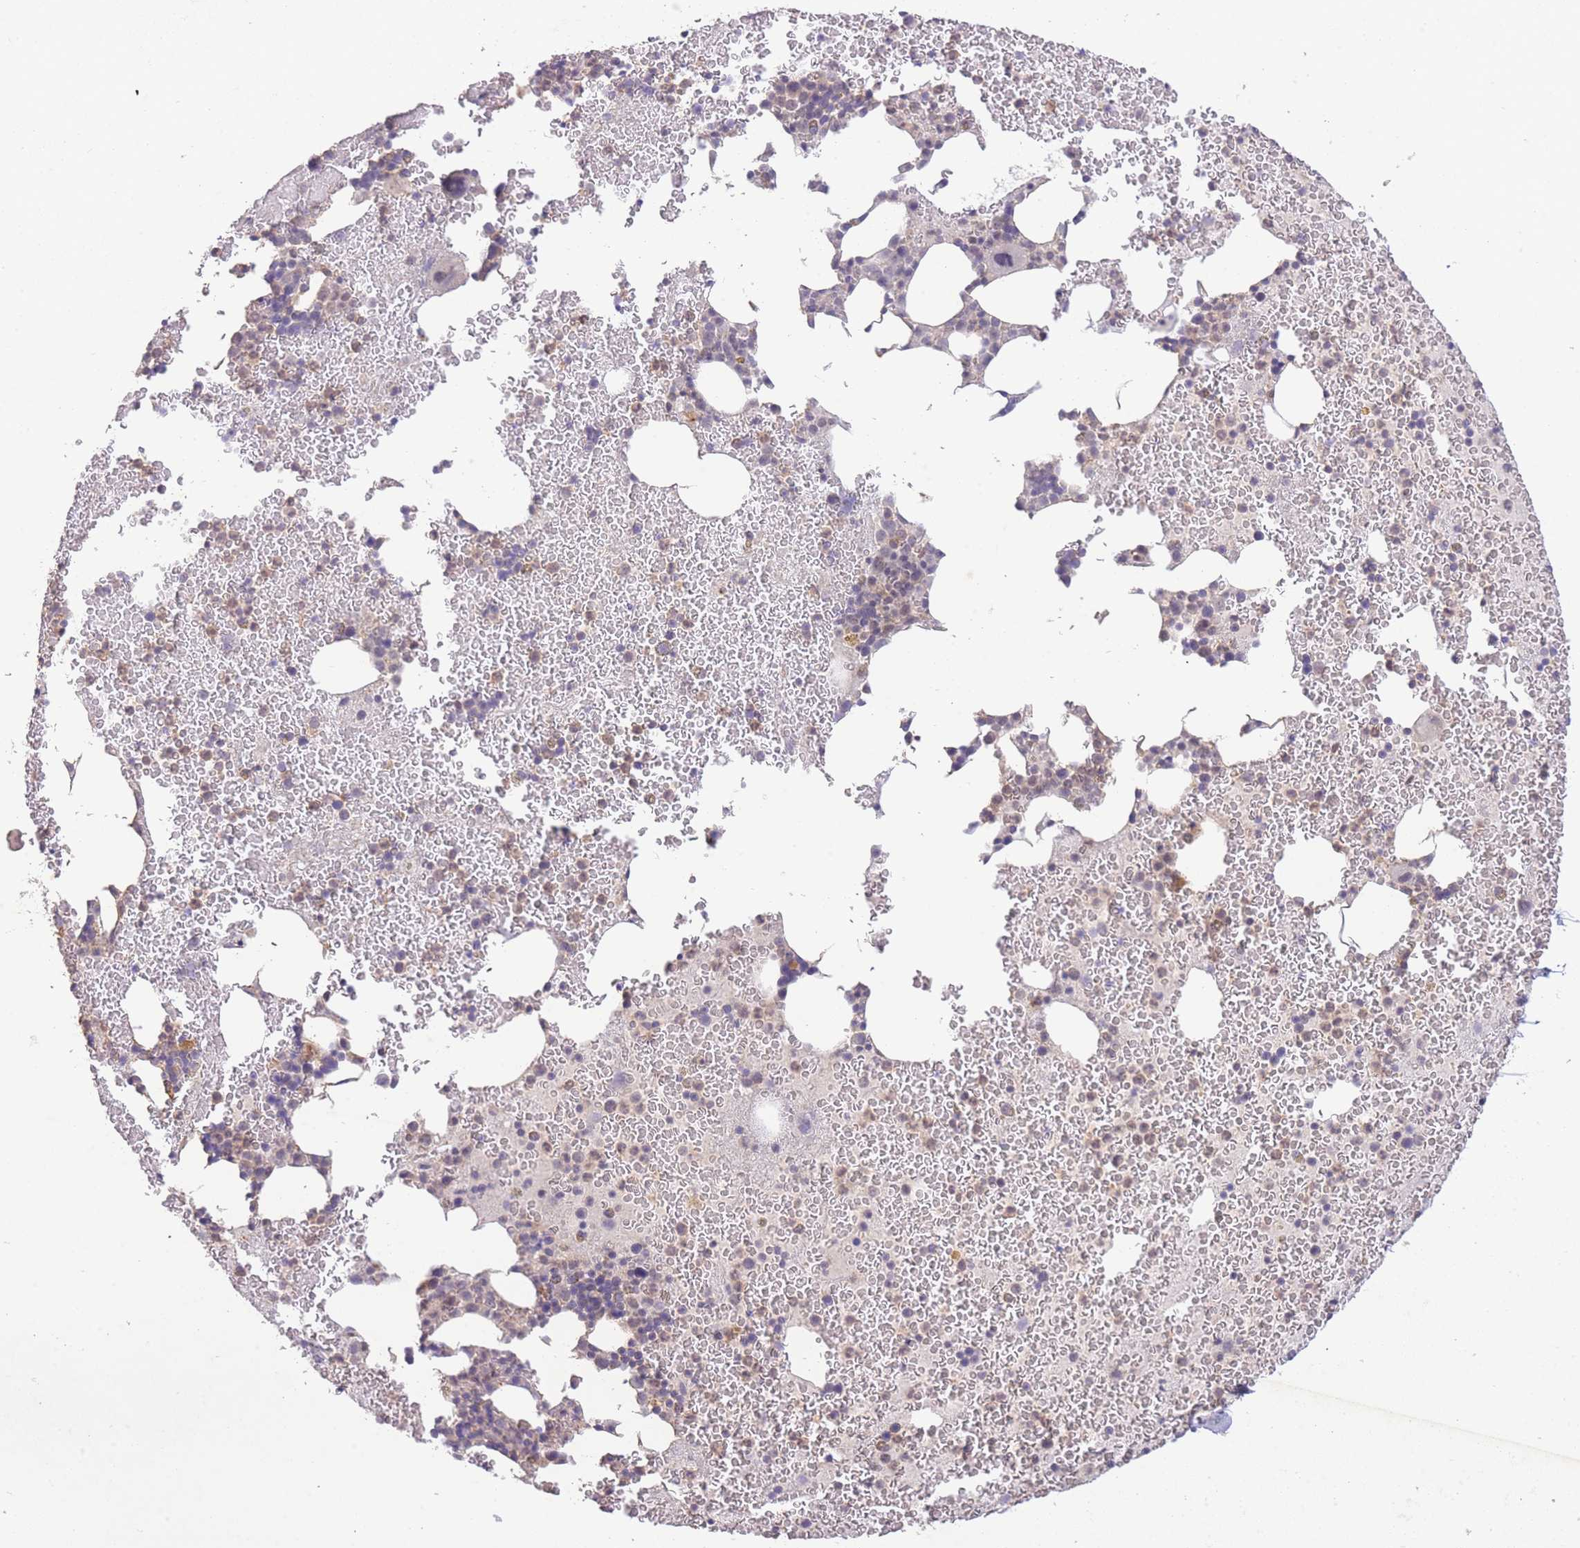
{"staining": {"intensity": "moderate", "quantity": "<25%", "location": "cytoplasmic/membranous"}, "tissue": "bone marrow", "cell_type": "Hematopoietic cells", "image_type": "normal", "snomed": [{"axis": "morphology", "description": "Normal tissue, NOS"}, {"axis": "topography", "description": "Bone marrow"}], "caption": "Approximately <25% of hematopoietic cells in benign human bone marrow display moderate cytoplasmic/membranous protein expression as visualized by brown immunohistochemical staining.", "gene": "RNF144B", "patient": {"sex": "male", "age": 26}}